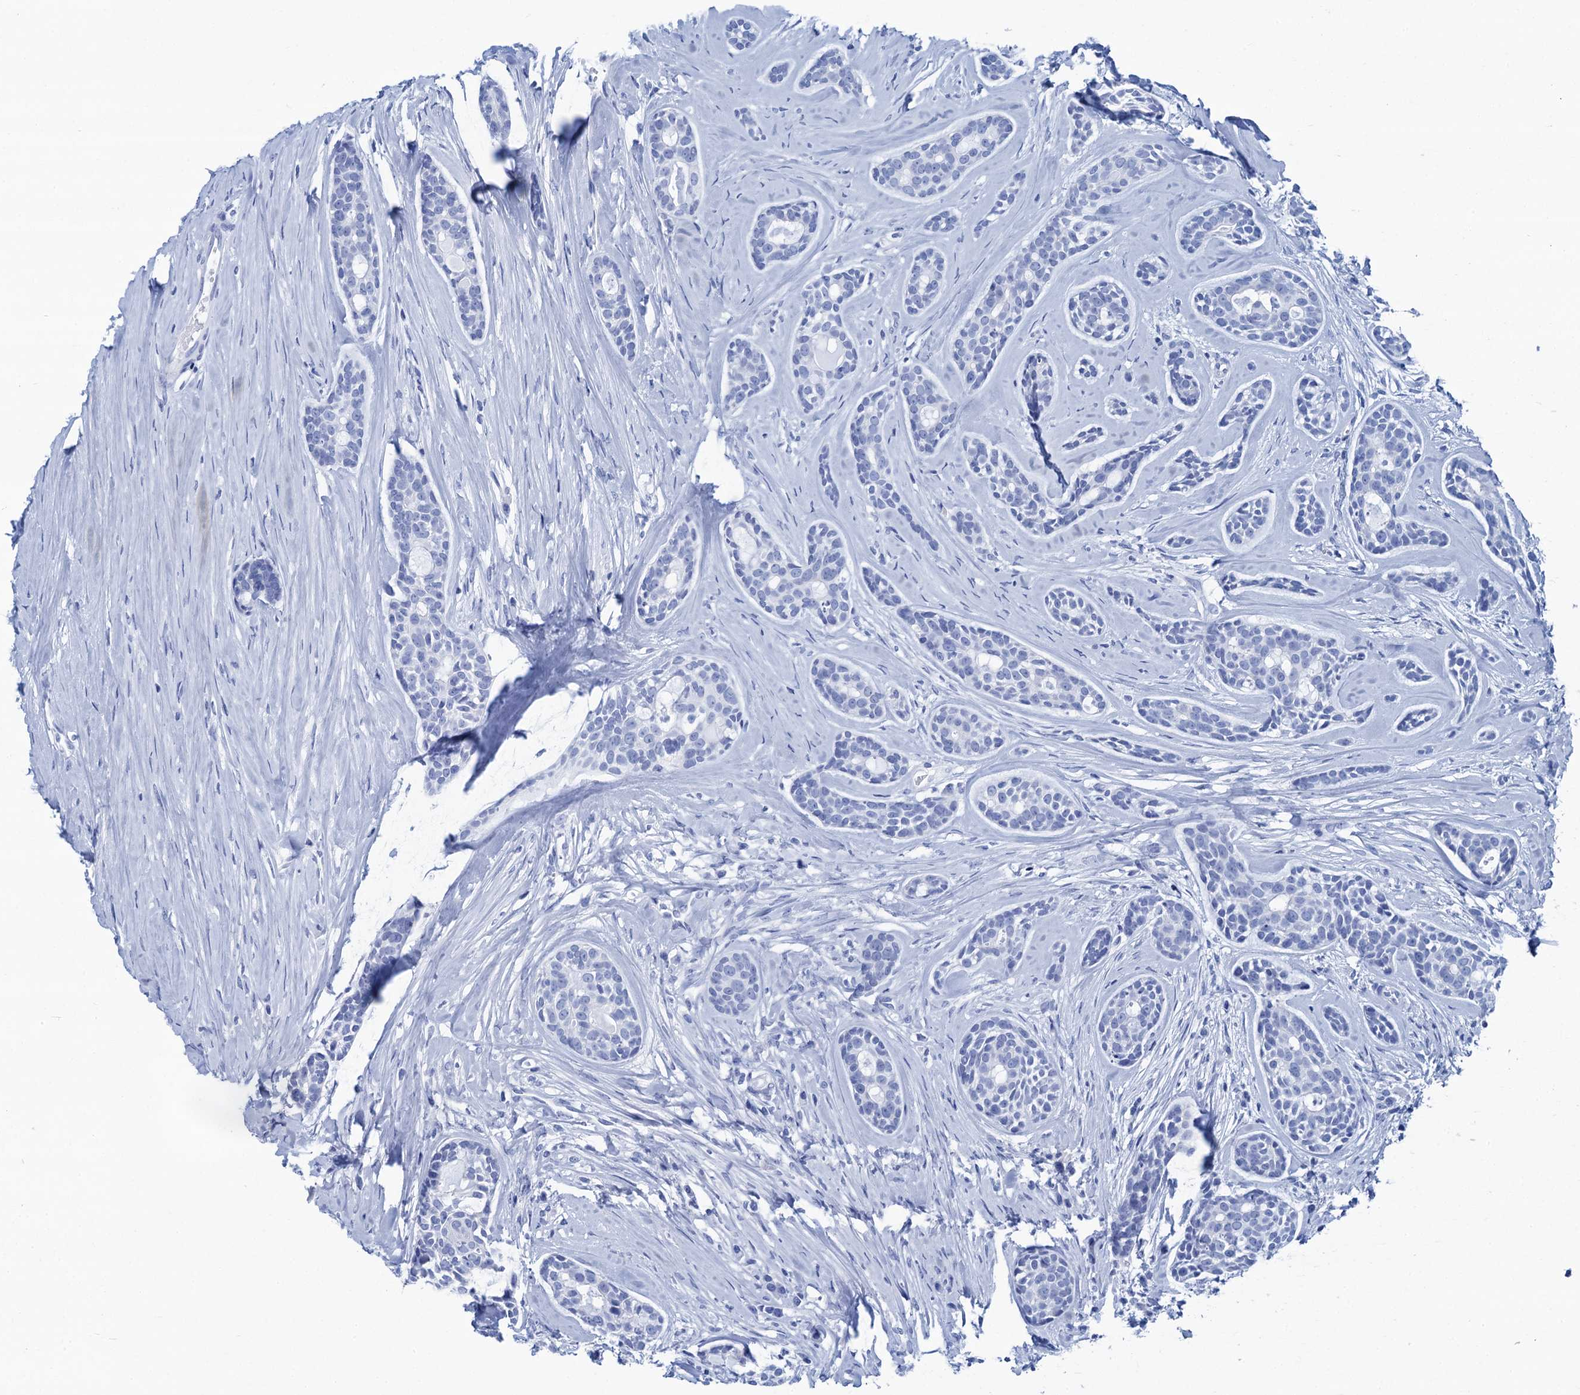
{"staining": {"intensity": "negative", "quantity": "none", "location": "none"}, "tissue": "head and neck cancer", "cell_type": "Tumor cells", "image_type": "cancer", "snomed": [{"axis": "morphology", "description": "Adenocarcinoma, NOS"}, {"axis": "topography", "description": "Subcutis"}, {"axis": "topography", "description": "Head-Neck"}], "caption": "Adenocarcinoma (head and neck) stained for a protein using immunohistochemistry (IHC) demonstrates no staining tumor cells.", "gene": "CABYR", "patient": {"sex": "female", "age": 73}}